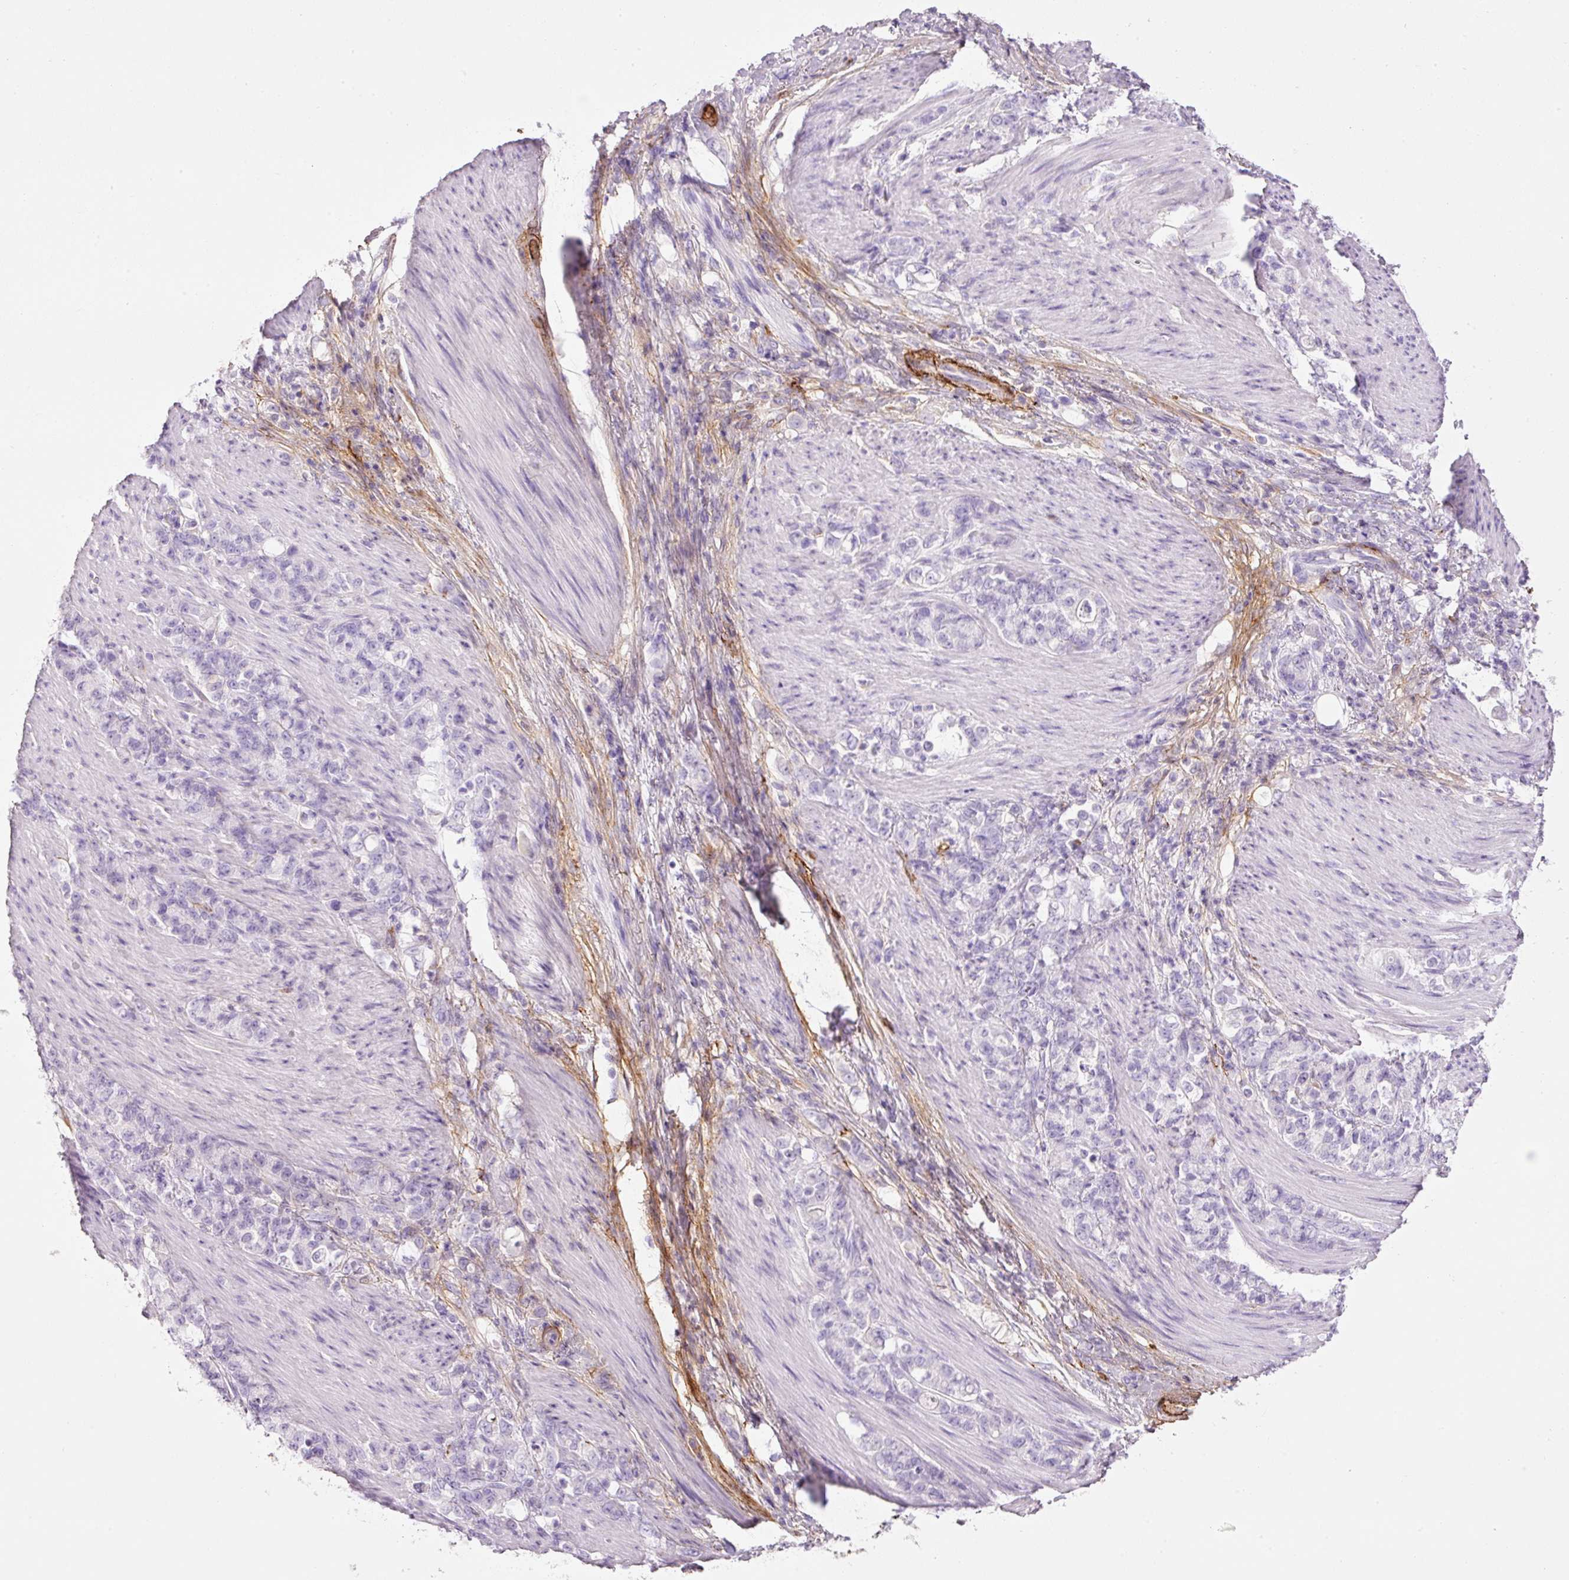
{"staining": {"intensity": "negative", "quantity": "none", "location": "none"}, "tissue": "stomach cancer", "cell_type": "Tumor cells", "image_type": "cancer", "snomed": [{"axis": "morphology", "description": "Adenocarcinoma, NOS"}, {"axis": "topography", "description": "Stomach"}], "caption": "This histopathology image is of stomach cancer (adenocarcinoma) stained with immunohistochemistry (IHC) to label a protein in brown with the nuclei are counter-stained blue. There is no expression in tumor cells. Brightfield microscopy of immunohistochemistry (IHC) stained with DAB (3,3'-diaminobenzidine) (brown) and hematoxylin (blue), captured at high magnification.", "gene": "MFAP4", "patient": {"sex": "female", "age": 79}}